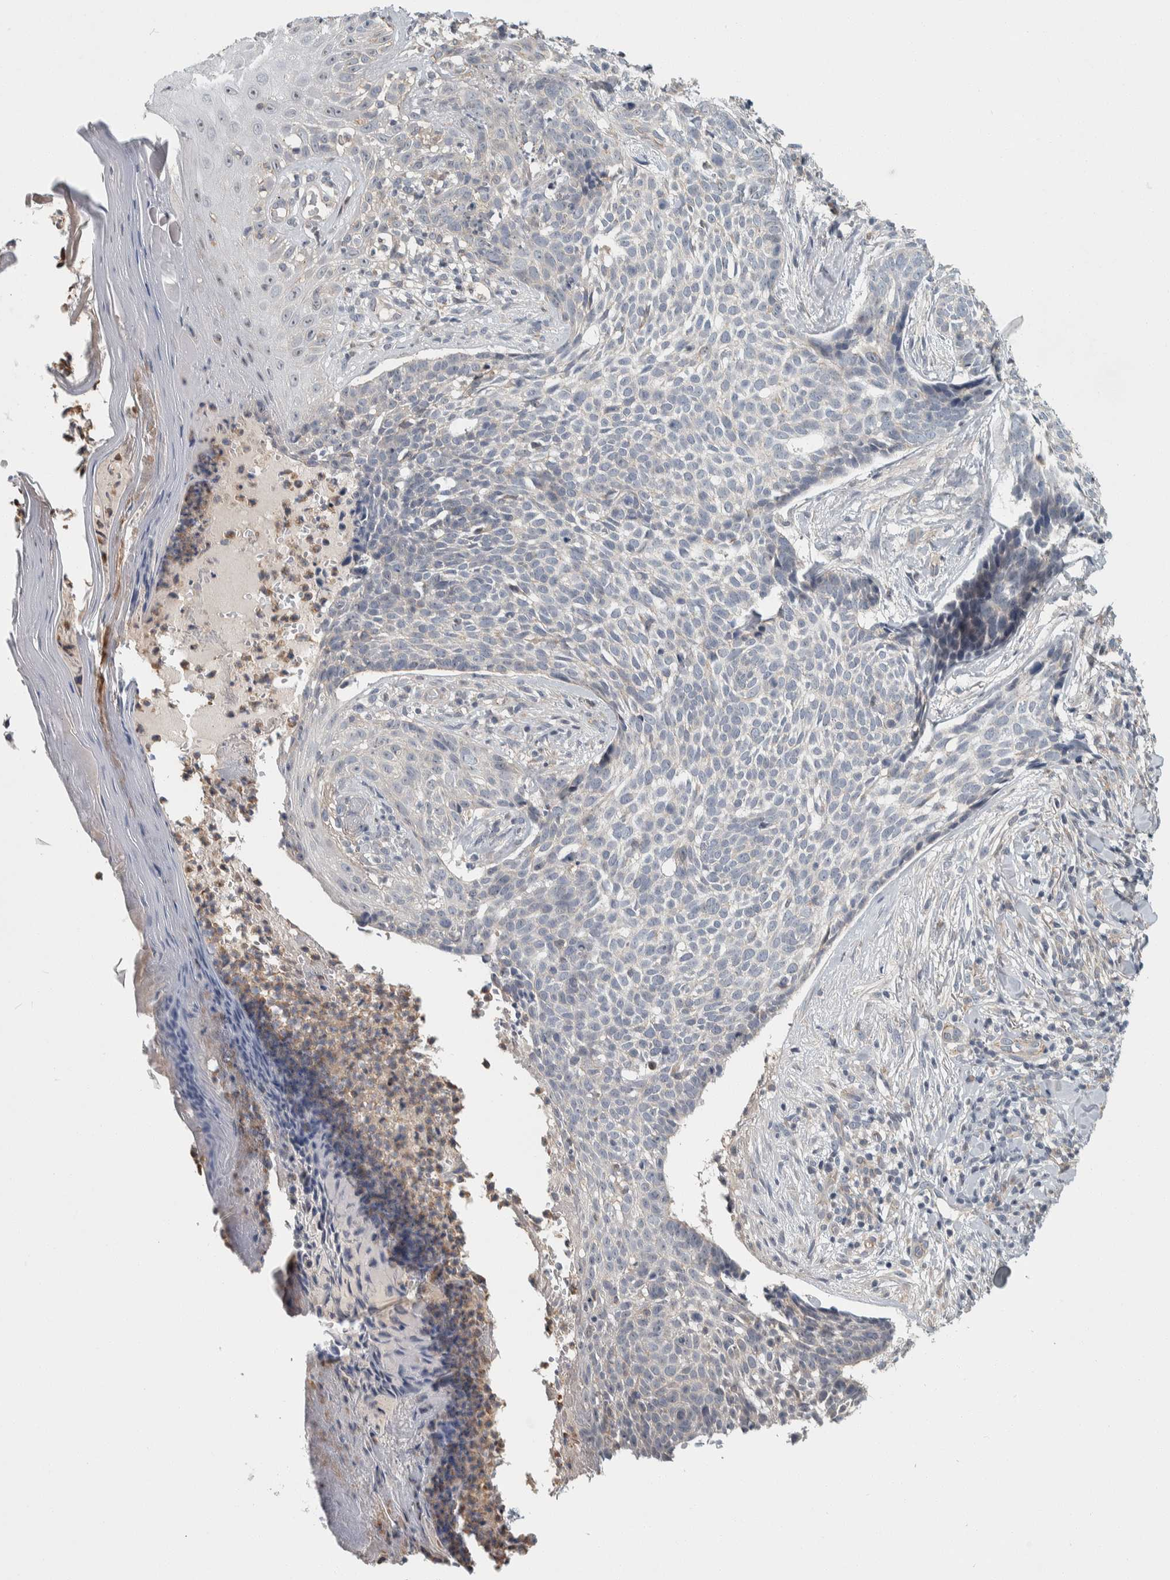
{"staining": {"intensity": "negative", "quantity": "none", "location": "none"}, "tissue": "skin cancer", "cell_type": "Tumor cells", "image_type": "cancer", "snomed": [{"axis": "morphology", "description": "Normal tissue, NOS"}, {"axis": "morphology", "description": "Basal cell carcinoma"}, {"axis": "topography", "description": "Skin"}], "caption": "Skin basal cell carcinoma was stained to show a protein in brown. There is no significant expression in tumor cells.", "gene": "KCNJ3", "patient": {"sex": "male", "age": 67}}